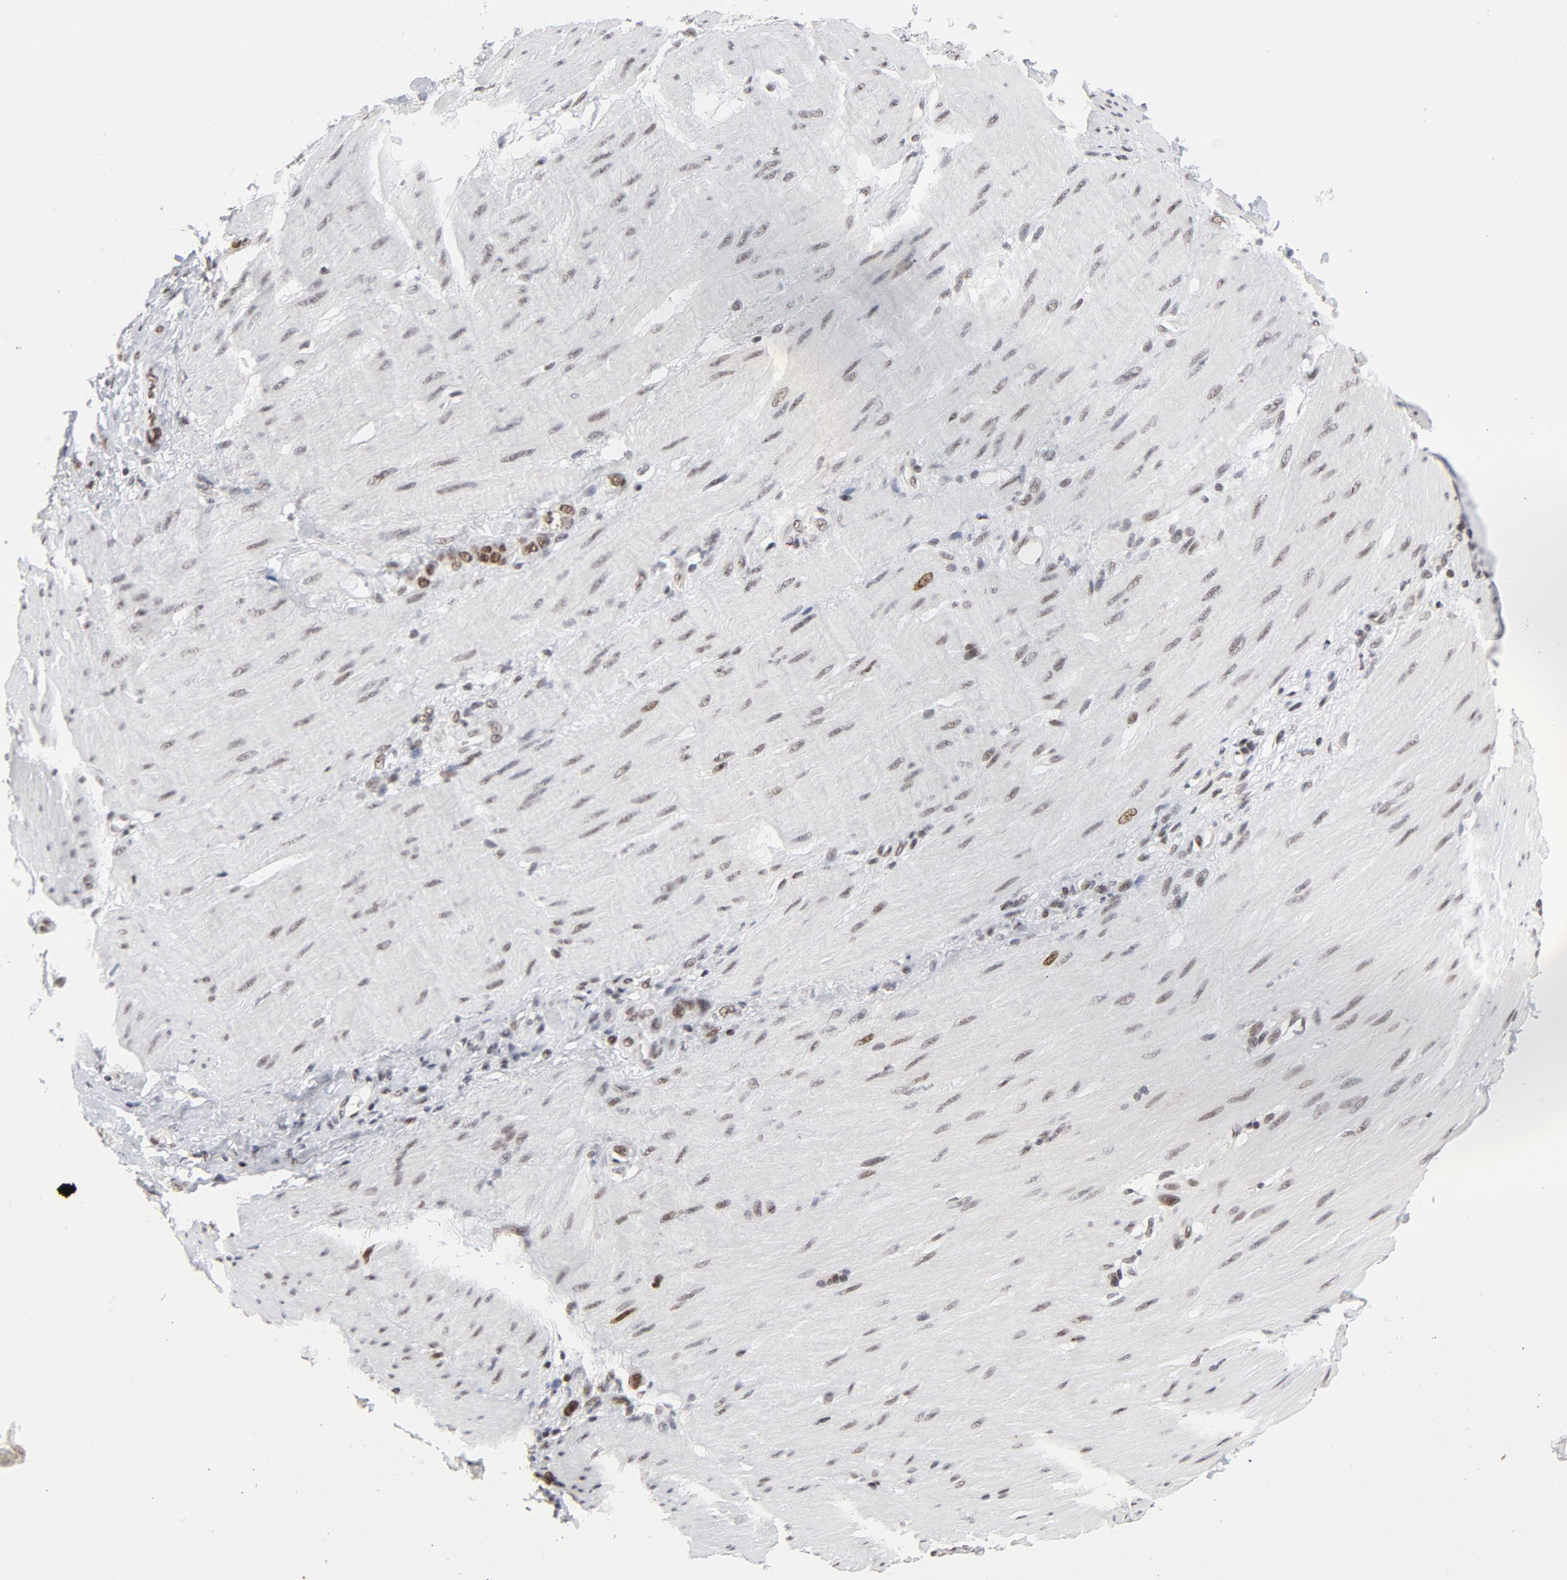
{"staining": {"intensity": "moderate", "quantity": "25%-75%", "location": "nuclear"}, "tissue": "stomach cancer", "cell_type": "Tumor cells", "image_type": "cancer", "snomed": [{"axis": "morphology", "description": "Normal tissue, NOS"}, {"axis": "morphology", "description": "Adenocarcinoma, NOS"}, {"axis": "topography", "description": "Stomach"}], "caption": "This is an image of IHC staining of stomach adenocarcinoma, which shows moderate expression in the nuclear of tumor cells.", "gene": "RFC4", "patient": {"sex": "male", "age": 82}}